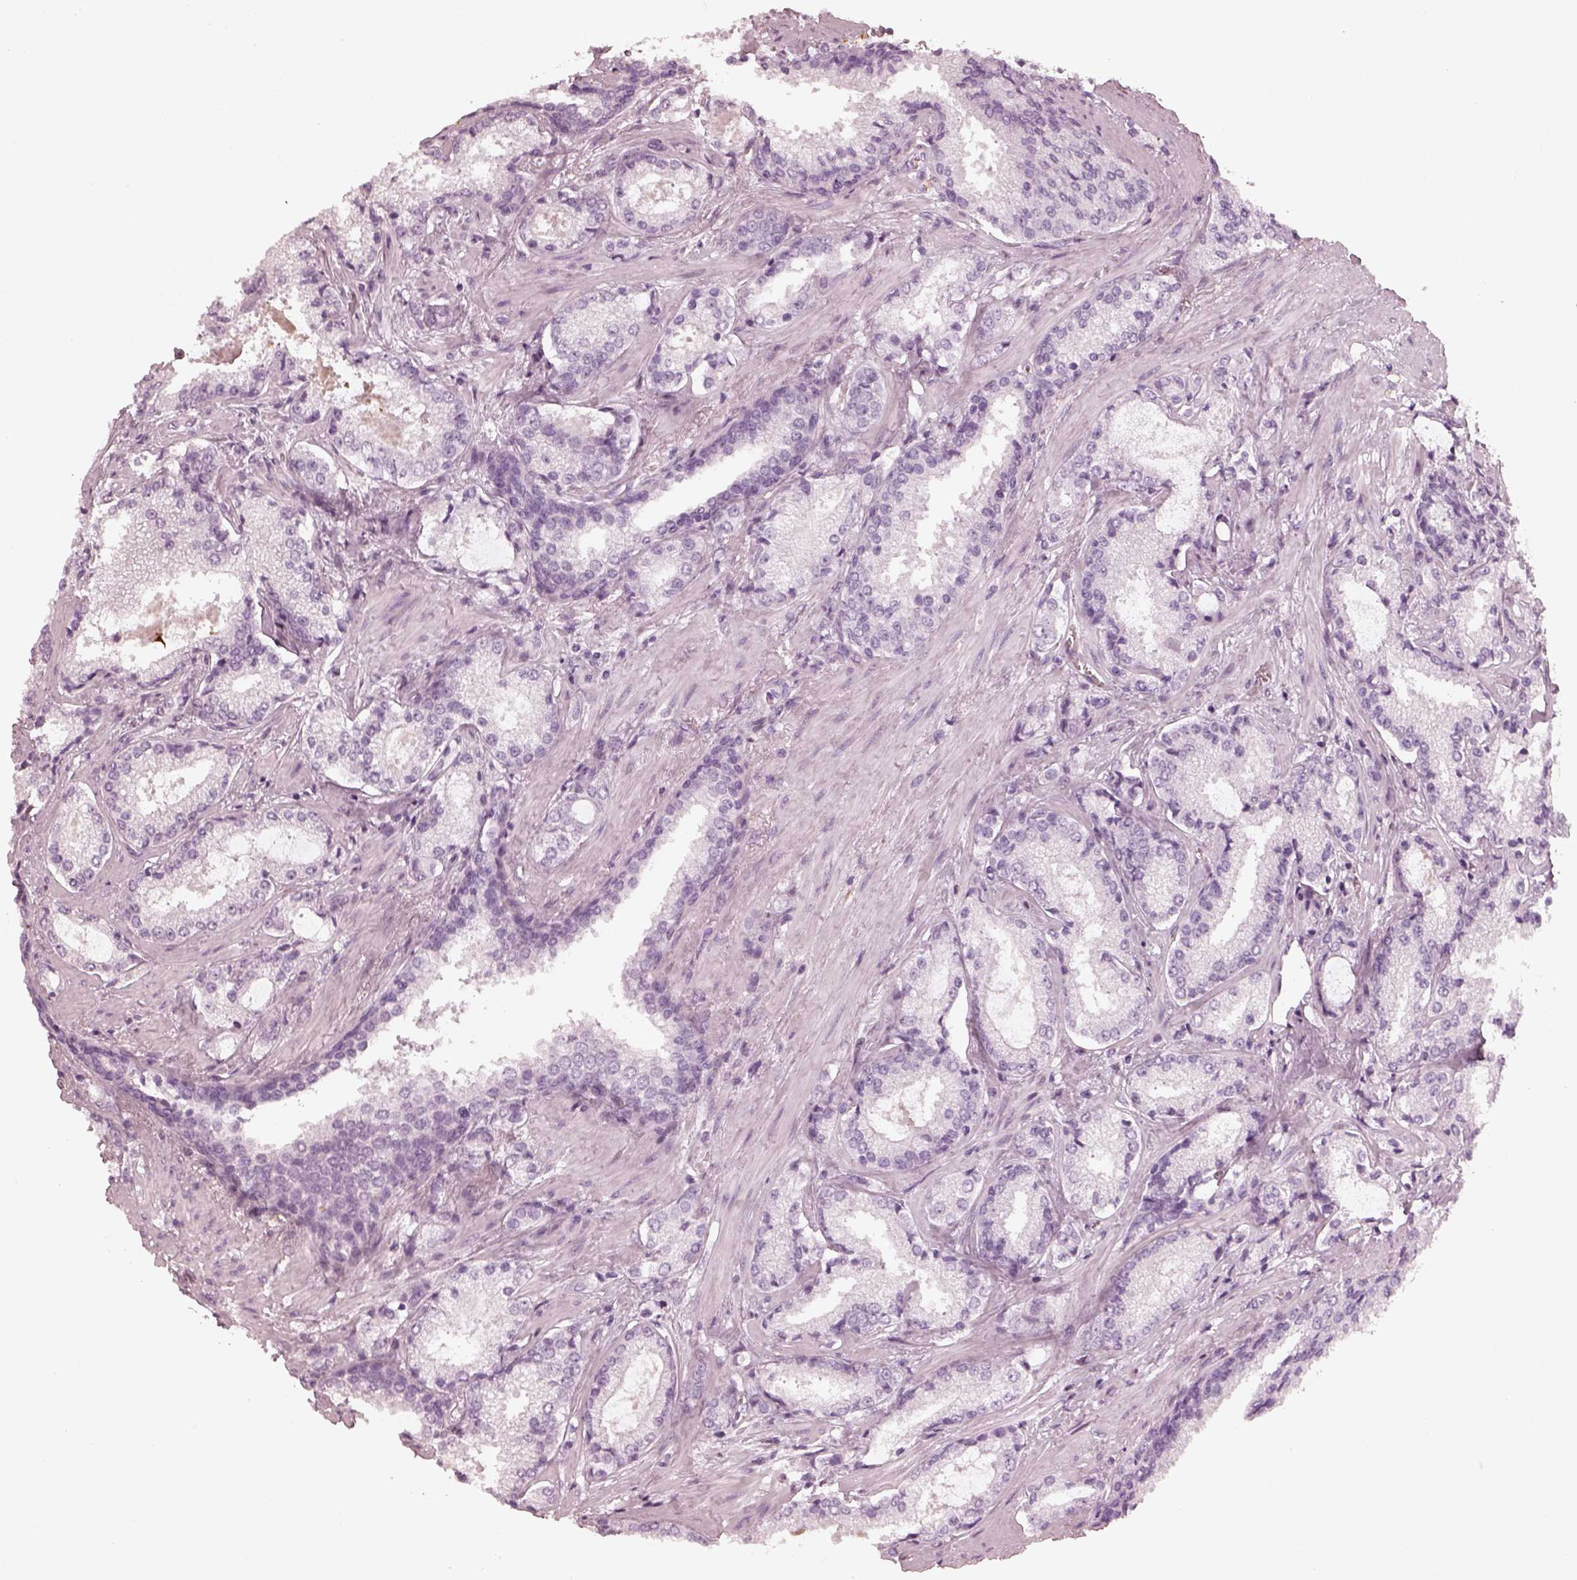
{"staining": {"intensity": "negative", "quantity": "none", "location": "none"}, "tissue": "prostate cancer", "cell_type": "Tumor cells", "image_type": "cancer", "snomed": [{"axis": "morphology", "description": "Adenocarcinoma, Low grade"}, {"axis": "topography", "description": "Prostate"}], "caption": "Immunohistochemical staining of human prostate low-grade adenocarcinoma shows no significant positivity in tumor cells.", "gene": "OPN4", "patient": {"sex": "male", "age": 56}}